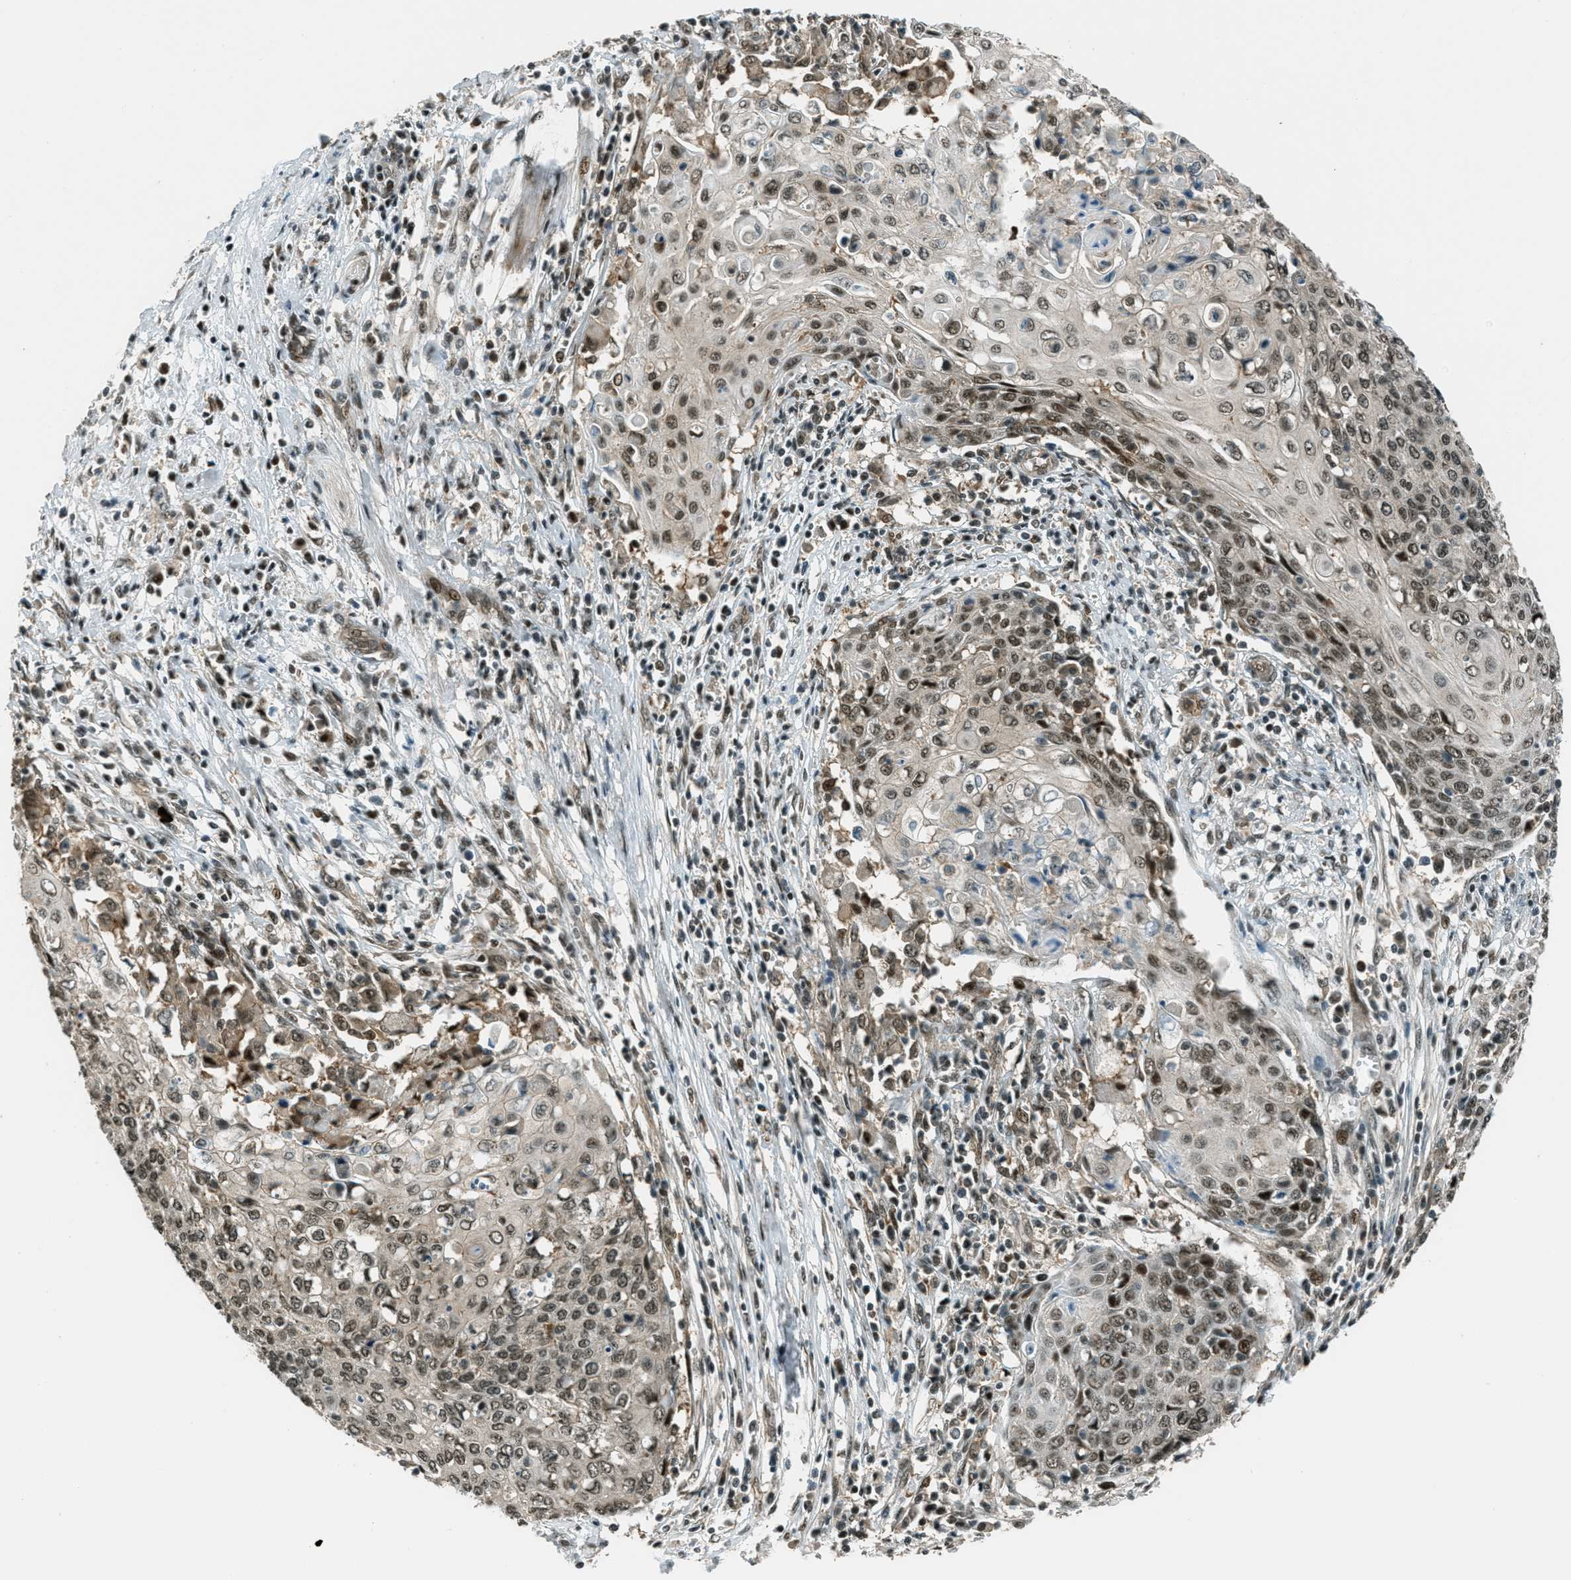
{"staining": {"intensity": "moderate", "quantity": ">75%", "location": "nuclear"}, "tissue": "cervical cancer", "cell_type": "Tumor cells", "image_type": "cancer", "snomed": [{"axis": "morphology", "description": "Squamous cell carcinoma, NOS"}, {"axis": "topography", "description": "Cervix"}], "caption": "Immunohistochemistry histopathology image of cervical cancer stained for a protein (brown), which exhibits medium levels of moderate nuclear expression in approximately >75% of tumor cells.", "gene": "FOXM1", "patient": {"sex": "female", "age": 39}}